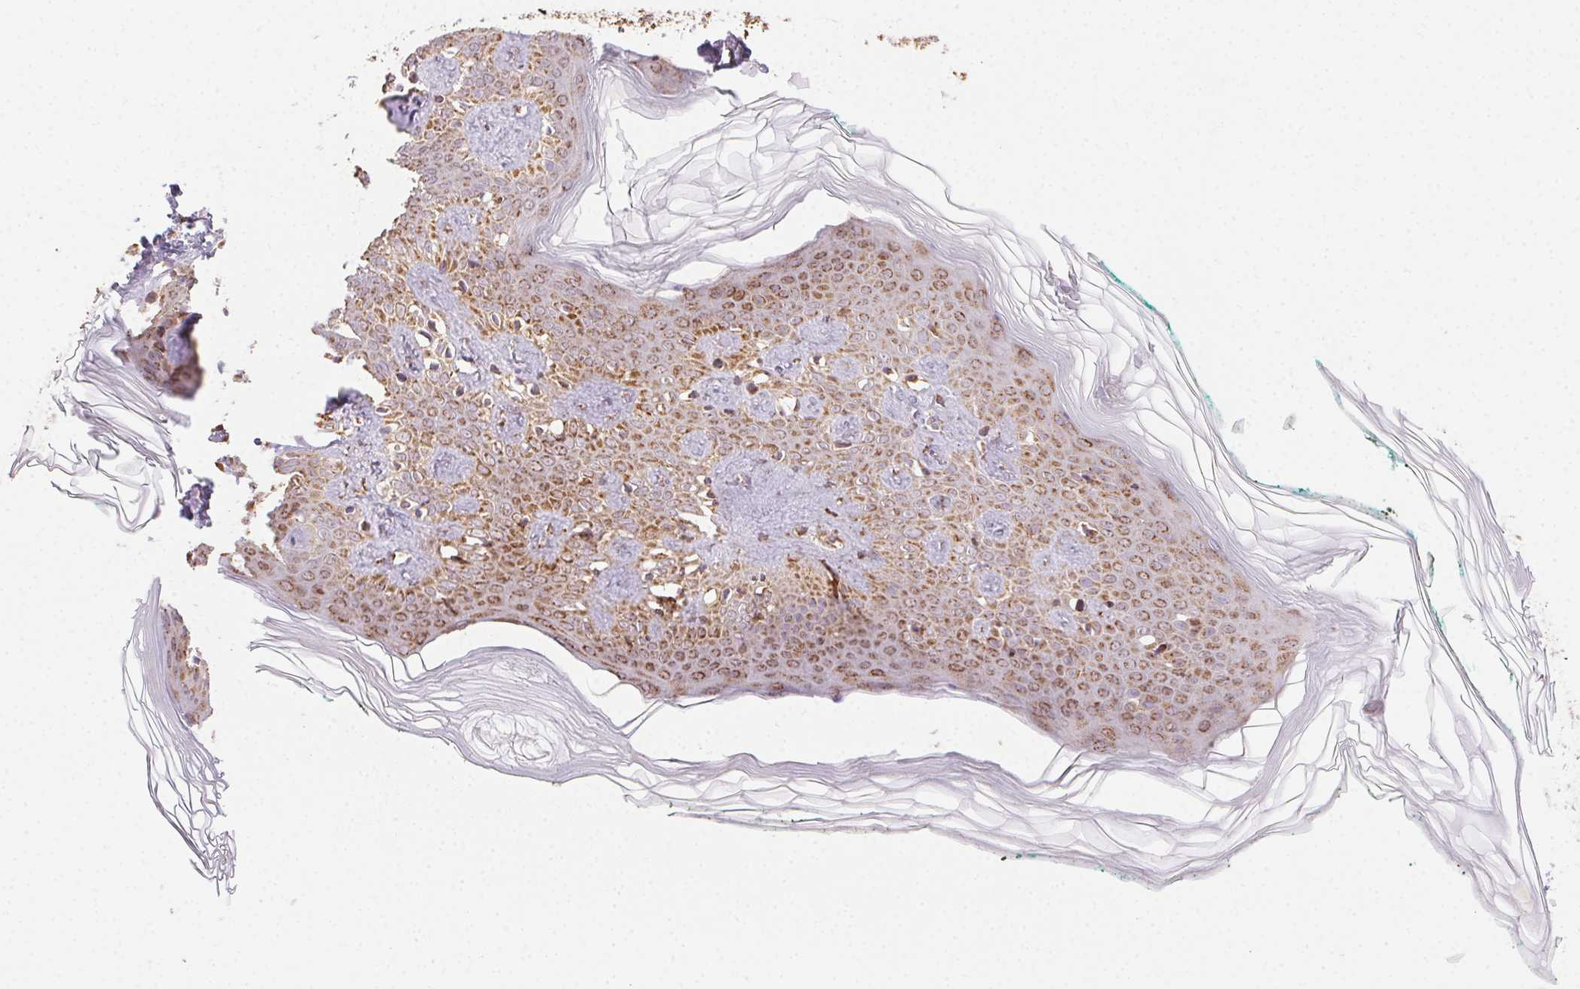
{"staining": {"intensity": "moderate", "quantity": ">75%", "location": "cytoplasmic/membranous"}, "tissue": "skin", "cell_type": "Fibroblasts", "image_type": "normal", "snomed": [{"axis": "morphology", "description": "Normal tissue, NOS"}, {"axis": "topography", "description": "Skin"}, {"axis": "topography", "description": "Peripheral nerve tissue"}], "caption": "A medium amount of moderate cytoplasmic/membranous staining is present in approximately >75% of fibroblasts in unremarkable skin.", "gene": "CLPB", "patient": {"sex": "female", "age": 45}}